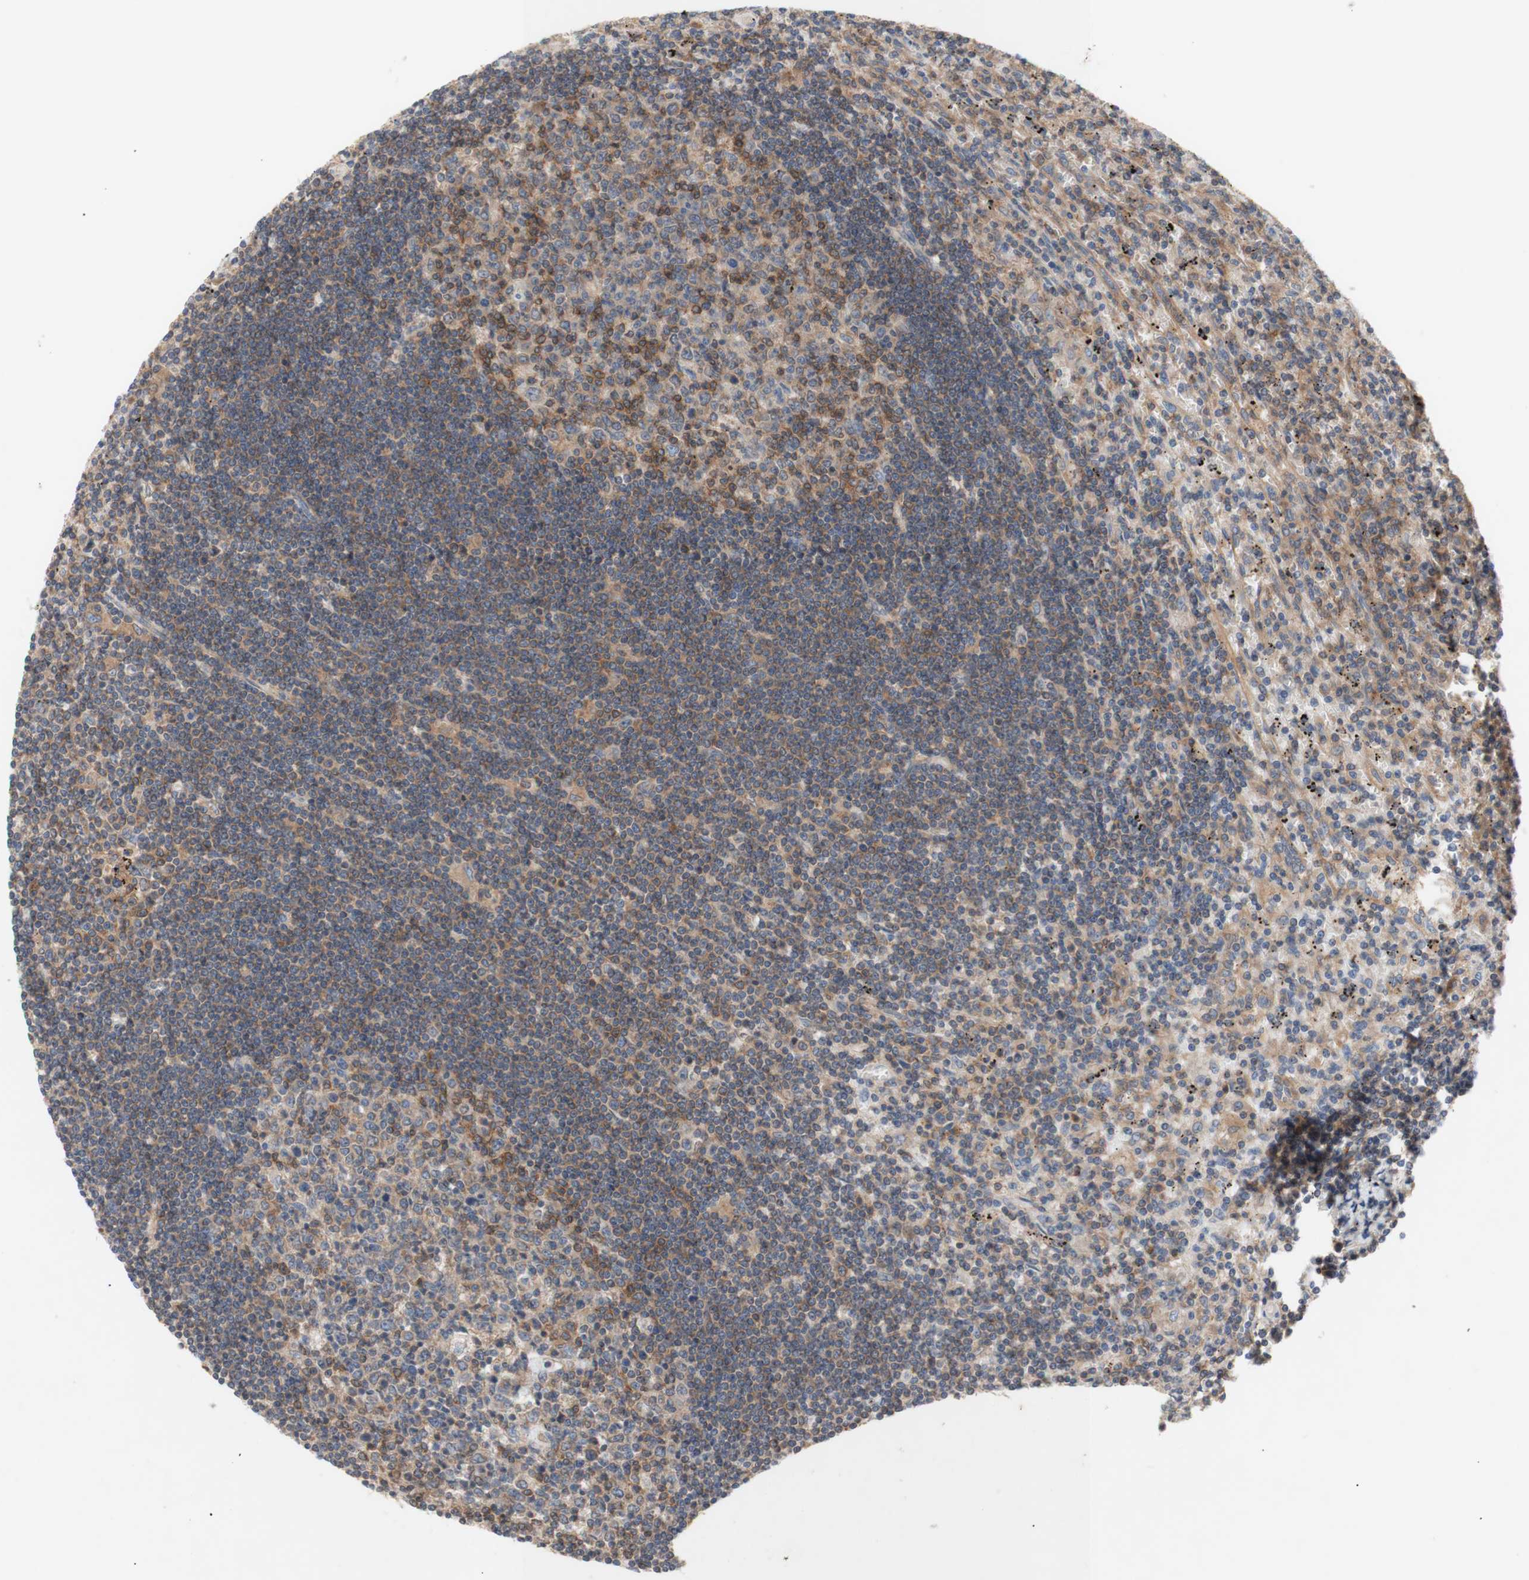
{"staining": {"intensity": "weak", "quantity": "<25%", "location": "cytoplasmic/membranous"}, "tissue": "lymphoma", "cell_type": "Tumor cells", "image_type": "cancer", "snomed": [{"axis": "morphology", "description": "Malignant lymphoma, non-Hodgkin's type, Low grade"}, {"axis": "topography", "description": "Spleen"}], "caption": "This is an IHC image of malignant lymphoma, non-Hodgkin's type (low-grade). There is no positivity in tumor cells.", "gene": "IKBKG", "patient": {"sex": "male", "age": 76}}